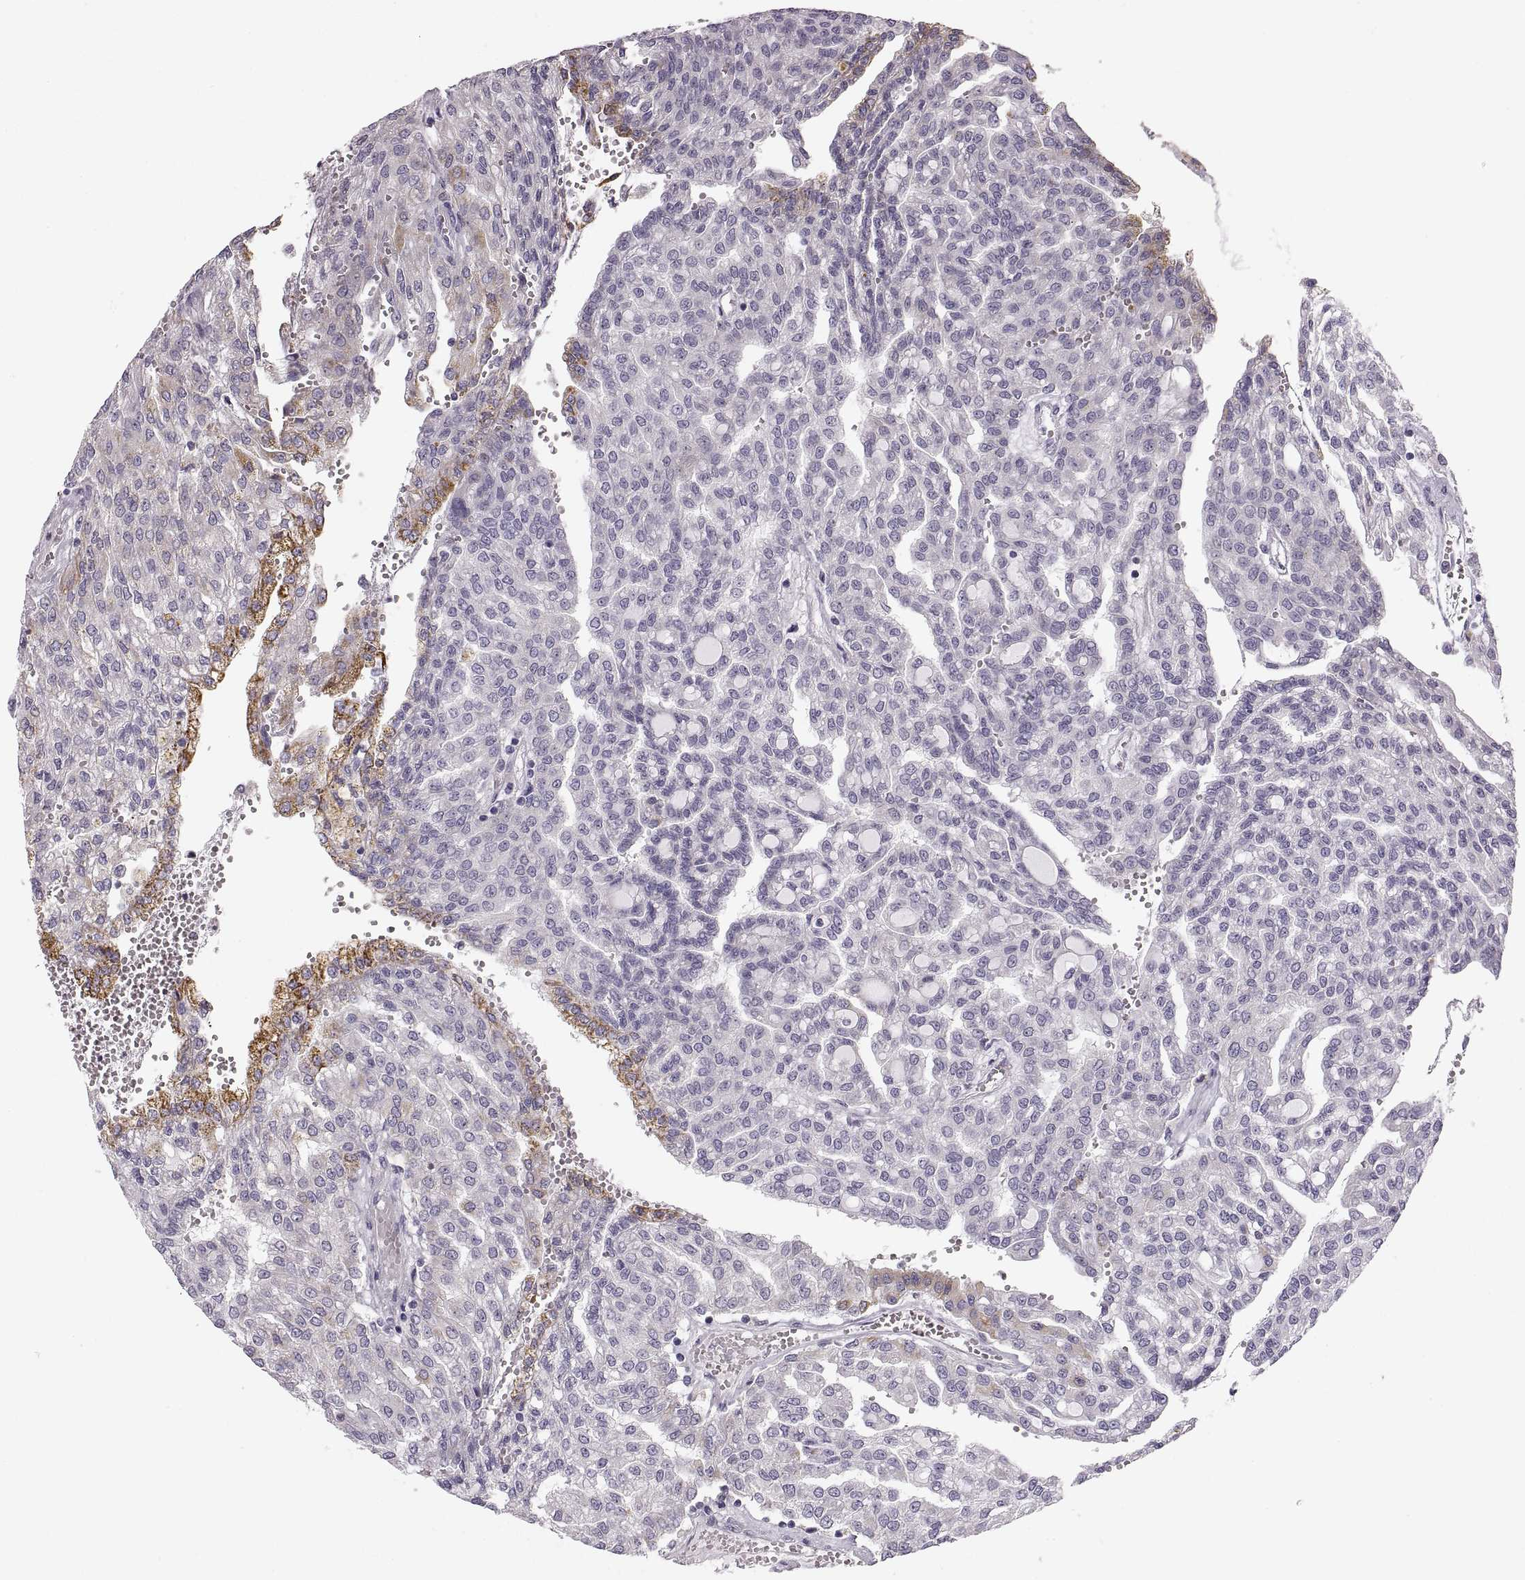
{"staining": {"intensity": "negative", "quantity": "none", "location": "none"}, "tissue": "renal cancer", "cell_type": "Tumor cells", "image_type": "cancer", "snomed": [{"axis": "morphology", "description": "Adenocarcinoma, NOS"}, {"axis": "topography", "description": "Kidney"}], "caption": "Immunohistochemical staining of renal adenocarcinoma shows no significant positivity in tumor cells.", "gene": "COL9A3", "patient": {"sex": "male", "age": 63}}